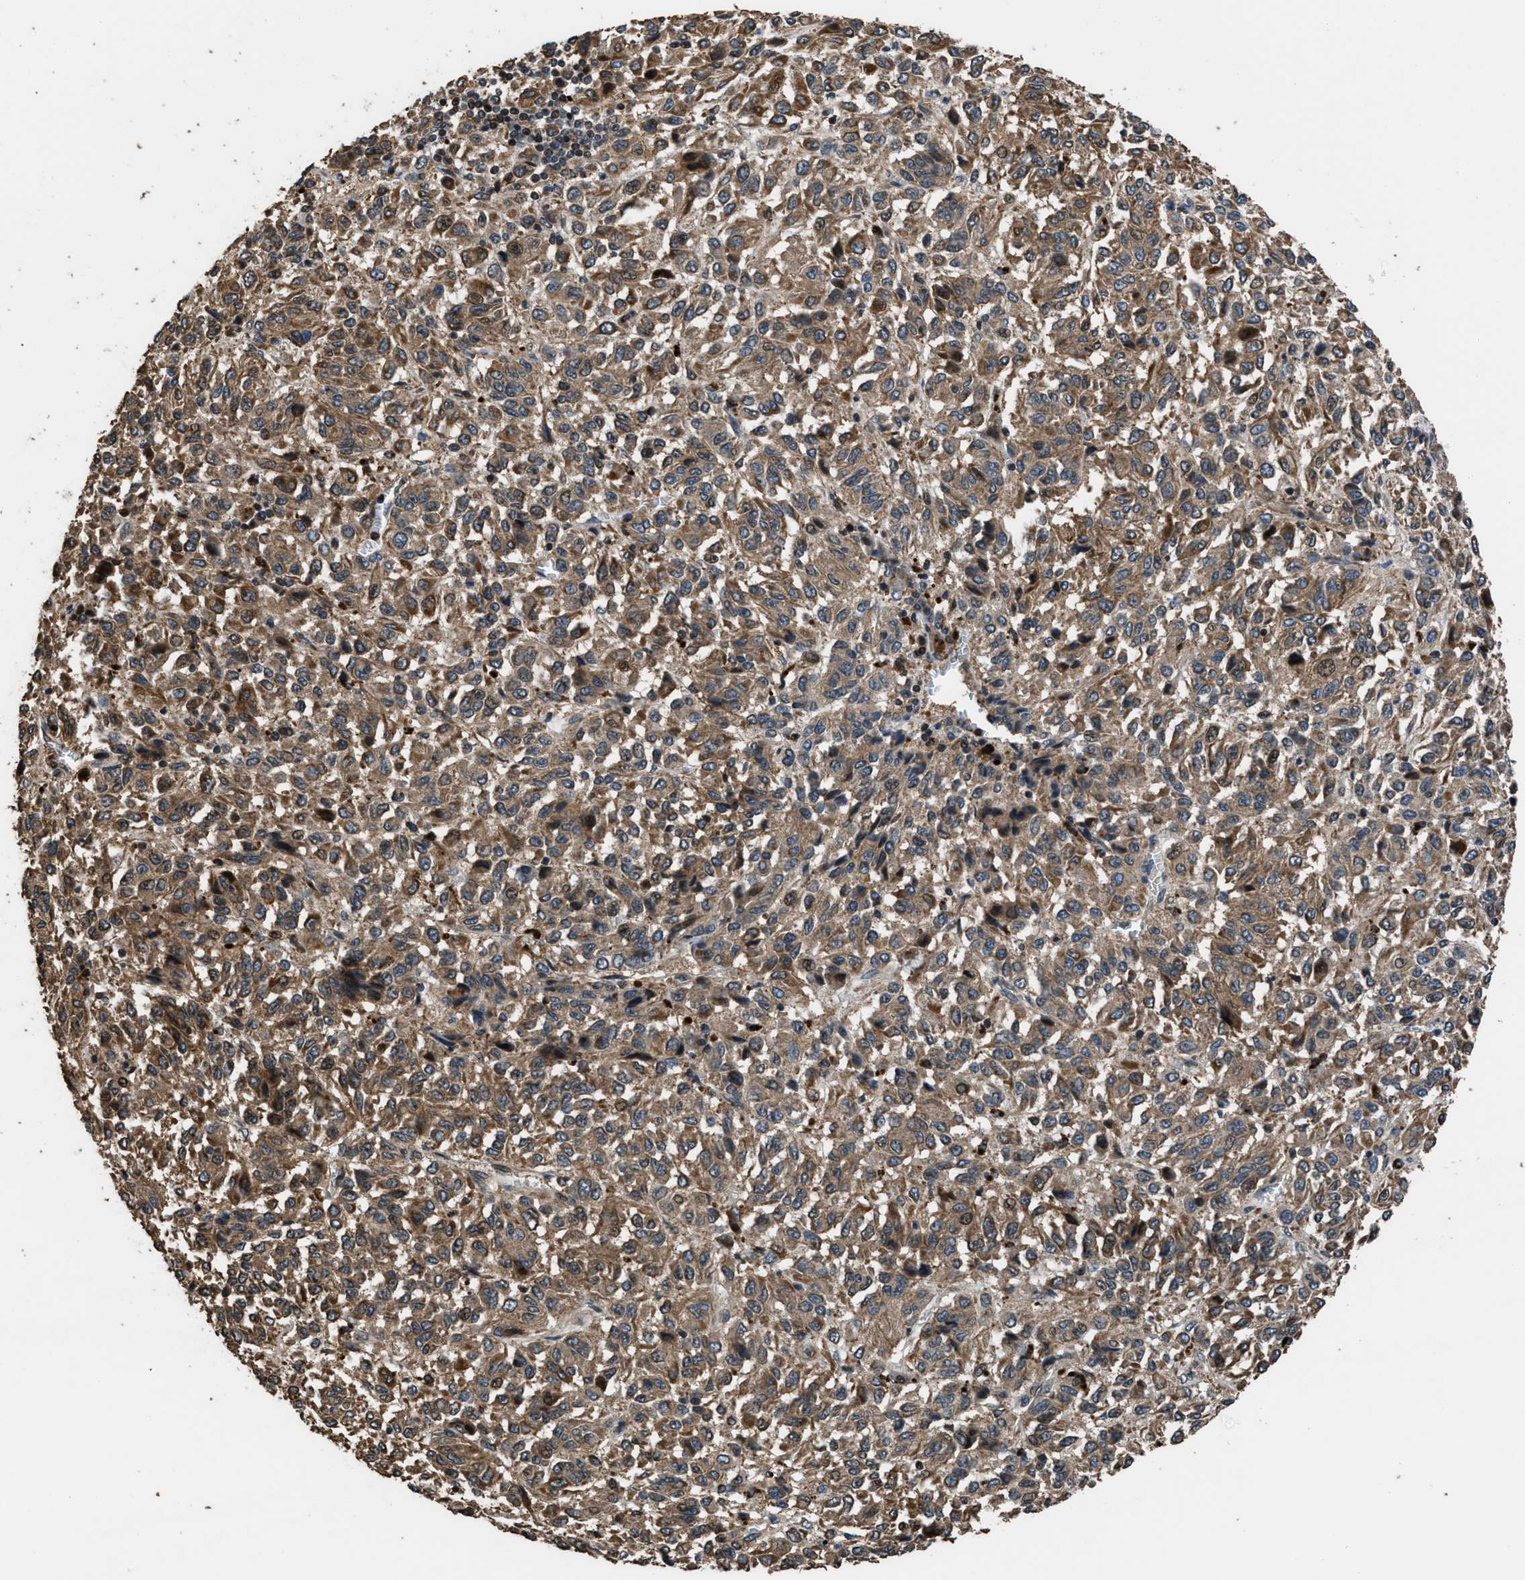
{"staining": {"intensity": "moderate", "quantity": ">75%", "location": "cytoplasmic/membranous"}, "tissue": "melanoma", "cell_type": "Tumor cells", "image_type": "cancer", "snomed": [{"axis": "morphology", "description": "Malignant melanoma, Metastatic site"}, {"axis": "topography", "description": "Lung"}], "caption": "About >75% of tumor cells in malignant melanoma (metastatic site) display moderate cytoplasmic/membranous protein expression as visualized by brown immunohistochemical staining.", "gene": "CTBS", "patient": {"sex": "male", "age": 64}}